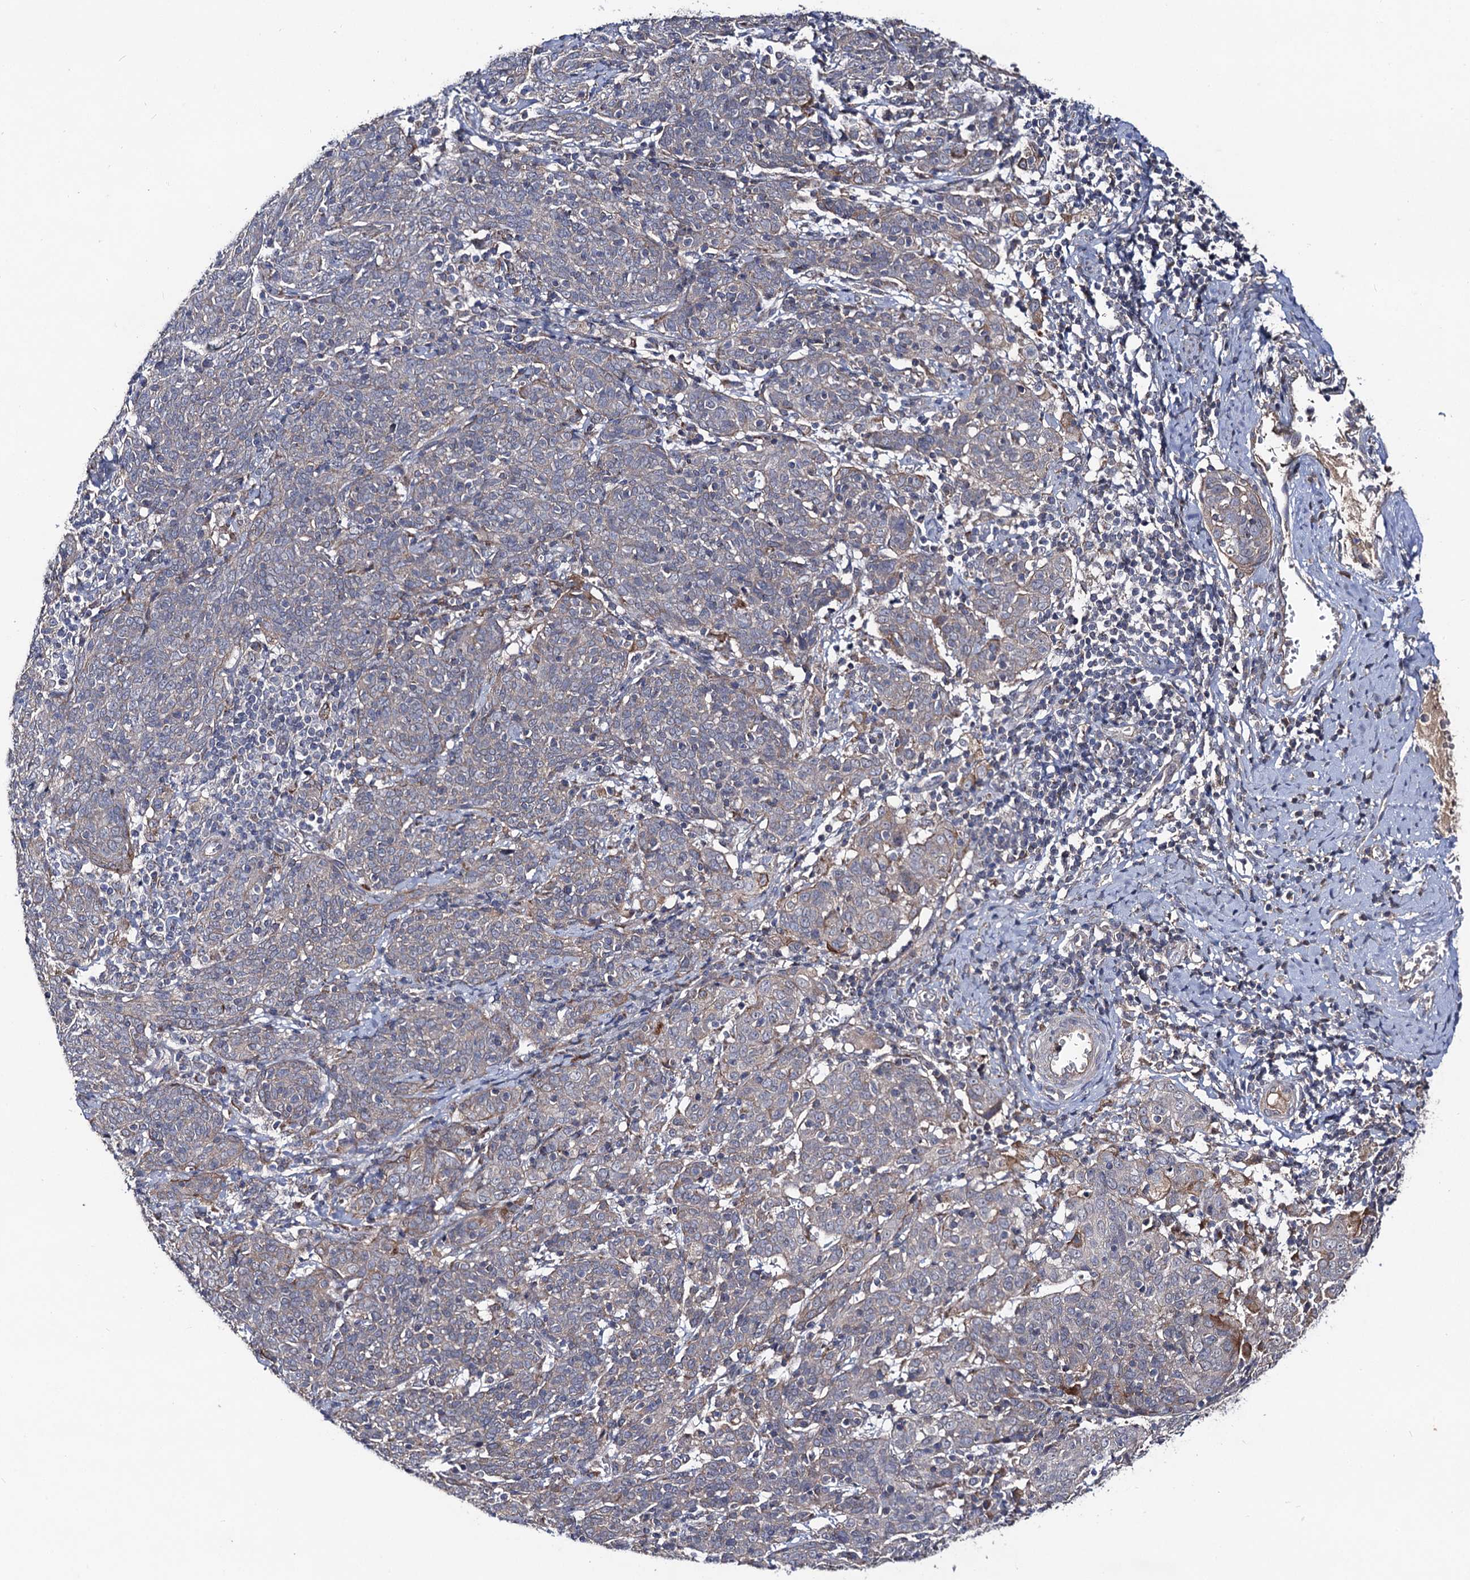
{"staining": {"intensity": "negative", "quantity": "none", "location": "none"}, "tissue": "cervical cancer", "cell_type": "Tumor cells", "image_type": "cancer", "snomed": [{"axis": "morphology", "description": "Squamous cell carcinoma, NOS"}, {"axis": "topography", "description": "Cervix"}], "caption": "High magnification brightfield microscopy of cervical cancer (squamous cell carcinoma) stained with DAB (3,3'-diaminobenzidine) (brown) and counterstained with hematoxylin (blue): tumor cells show no significant staining.", "gene": "VPS37D", "patient": {"sex": "female", "age": 67}}